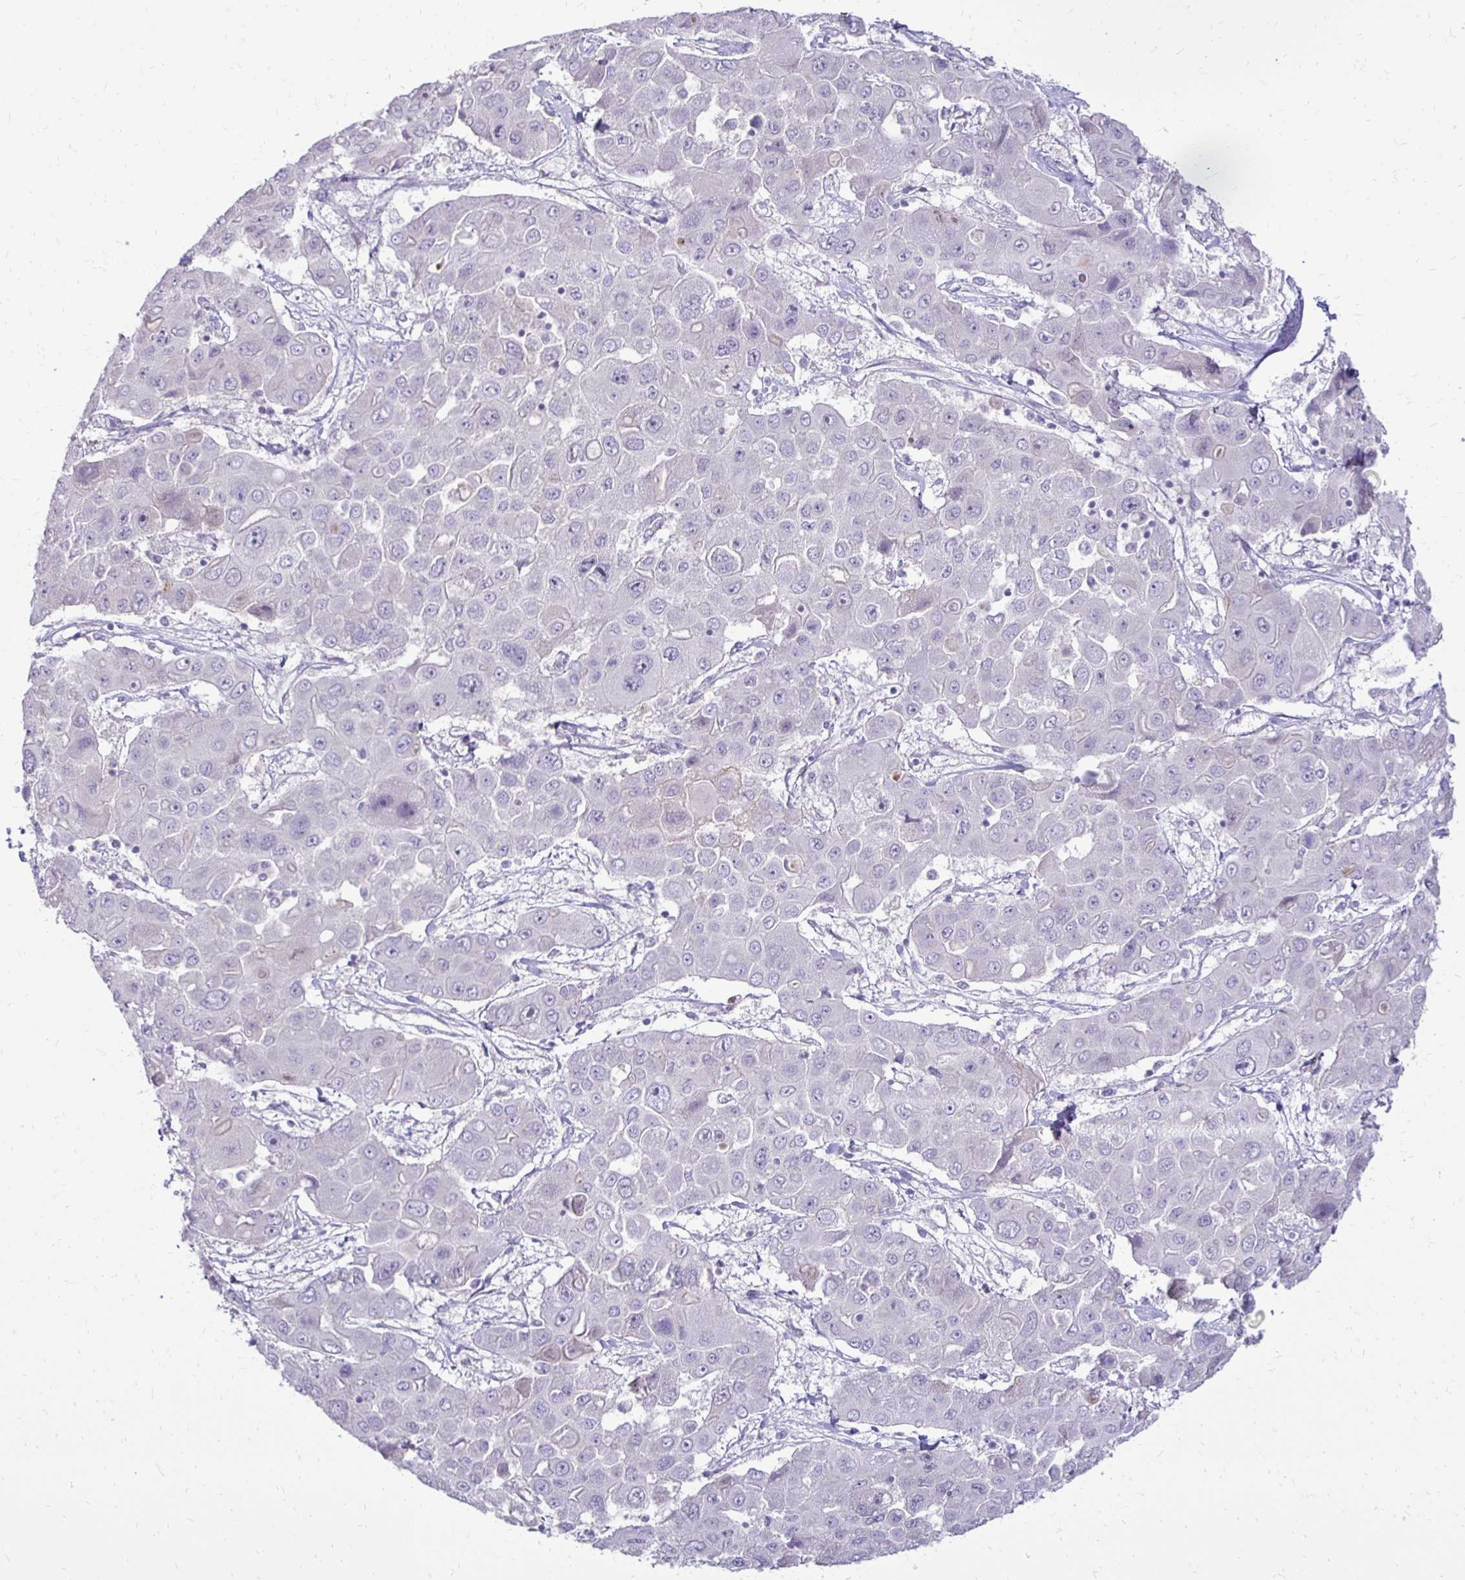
{"staining": {"intensity": "negative", "quantity": "none", "location": "none"}, "tissue": "liver cancer", "cell_type": "Tumor cells", "image_type": "cancer", "snomed": [{"axis": "morphology", "description": "Cholangiocarcinoma"}, {"axis": "topography", "description": "Liver"}], "caption": "Immunohistochemical staining of liver cancer displays no significant positivity in tumor cells.", "gene": "GAS2", "patient": {"sex": "male", "age": 67}}